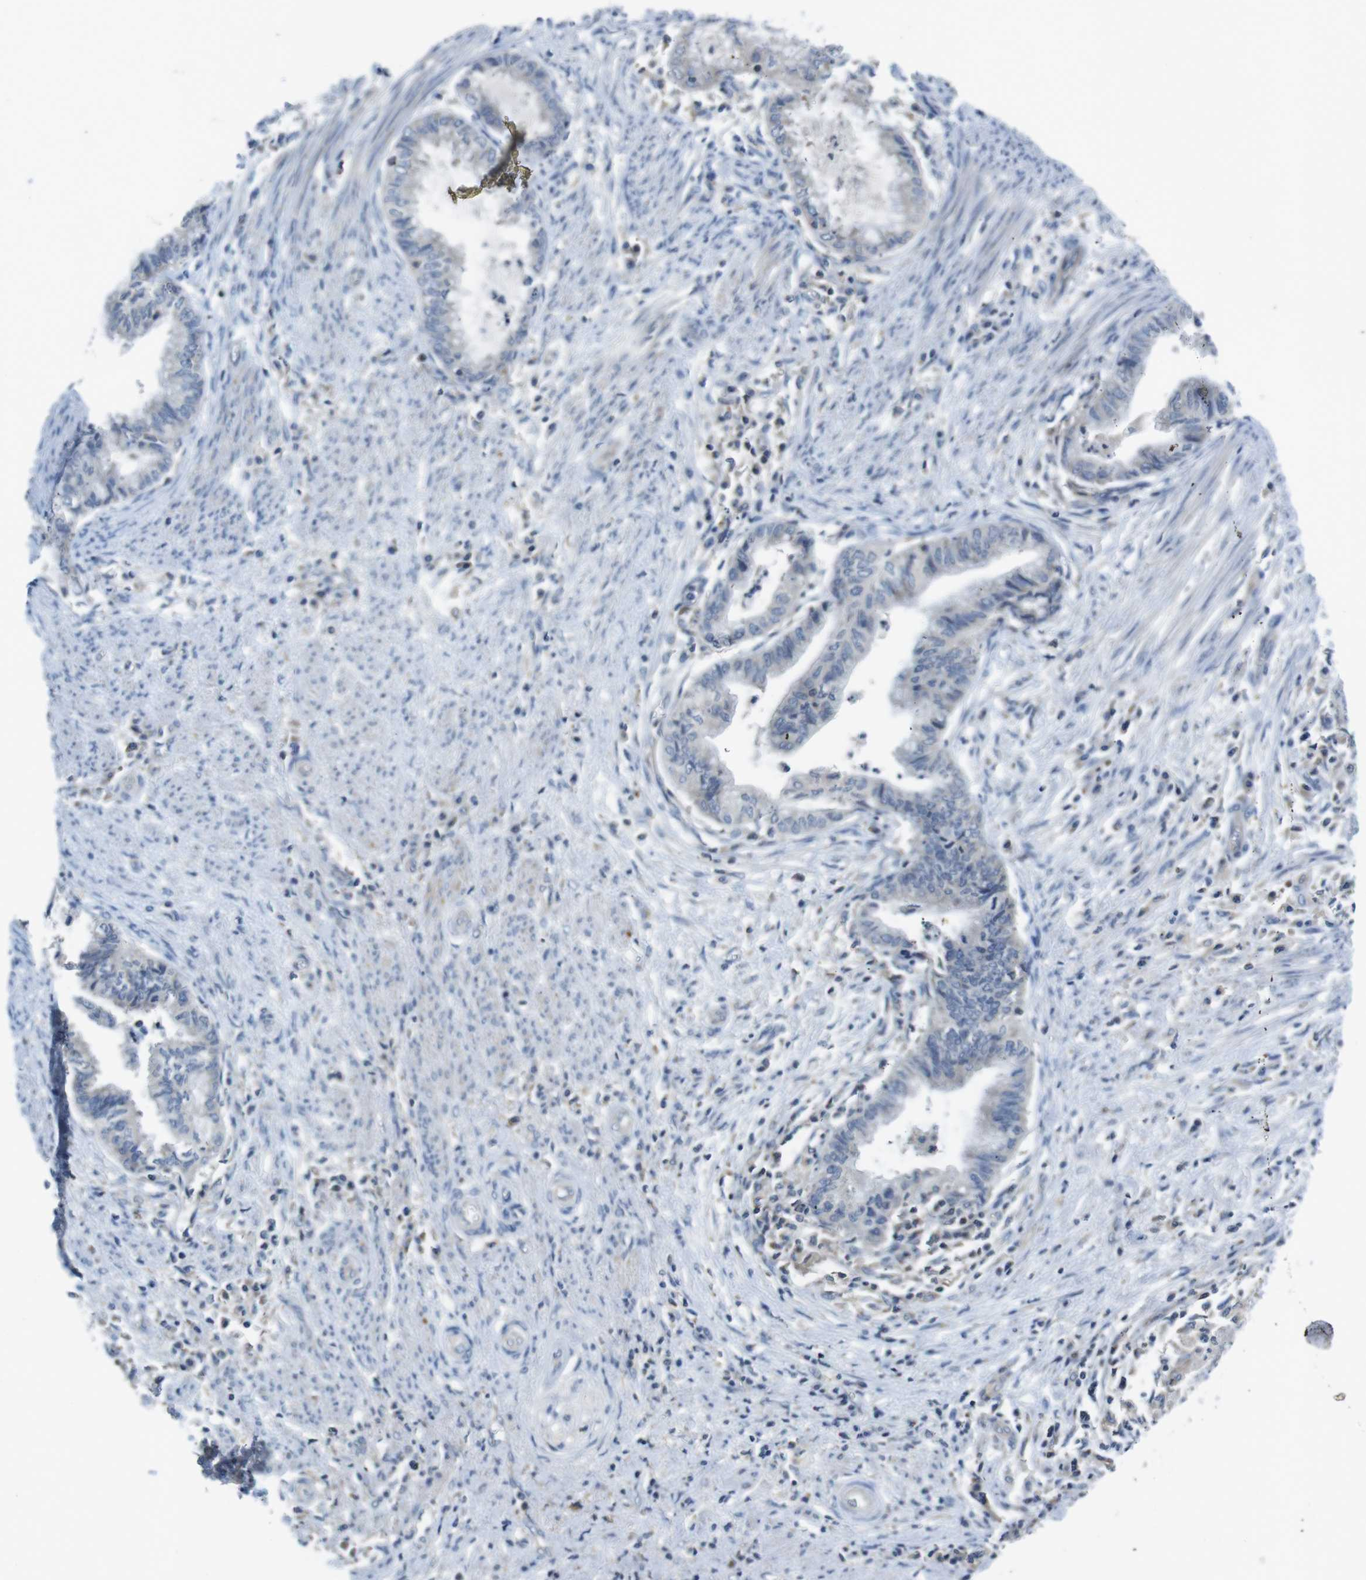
{"staining": {"intensity": "negative", "quantity": "none", "location": "none"}, "tissue": "endometrial cancer", "cell_type": "Tumor cells", "image_type": "cancer", "snomed": [{"axis": "morphology", "description": "Necrosis, NOS"}, {"axis": "morphology", "description": "Adenocarcinoma, NOS"}, {"axis": "topography", "description": "Endometrium"}], "caption": "High magnification brightfield microscopy of endometrial cancer stained with DAB (3,3'-diaminobenzidine) (brown) and counterstained with hematoxylin (blue): tumor cells show no significant expression.", "gene": "PIK3CD", "patient": {"sex": "female", "age": 79}}